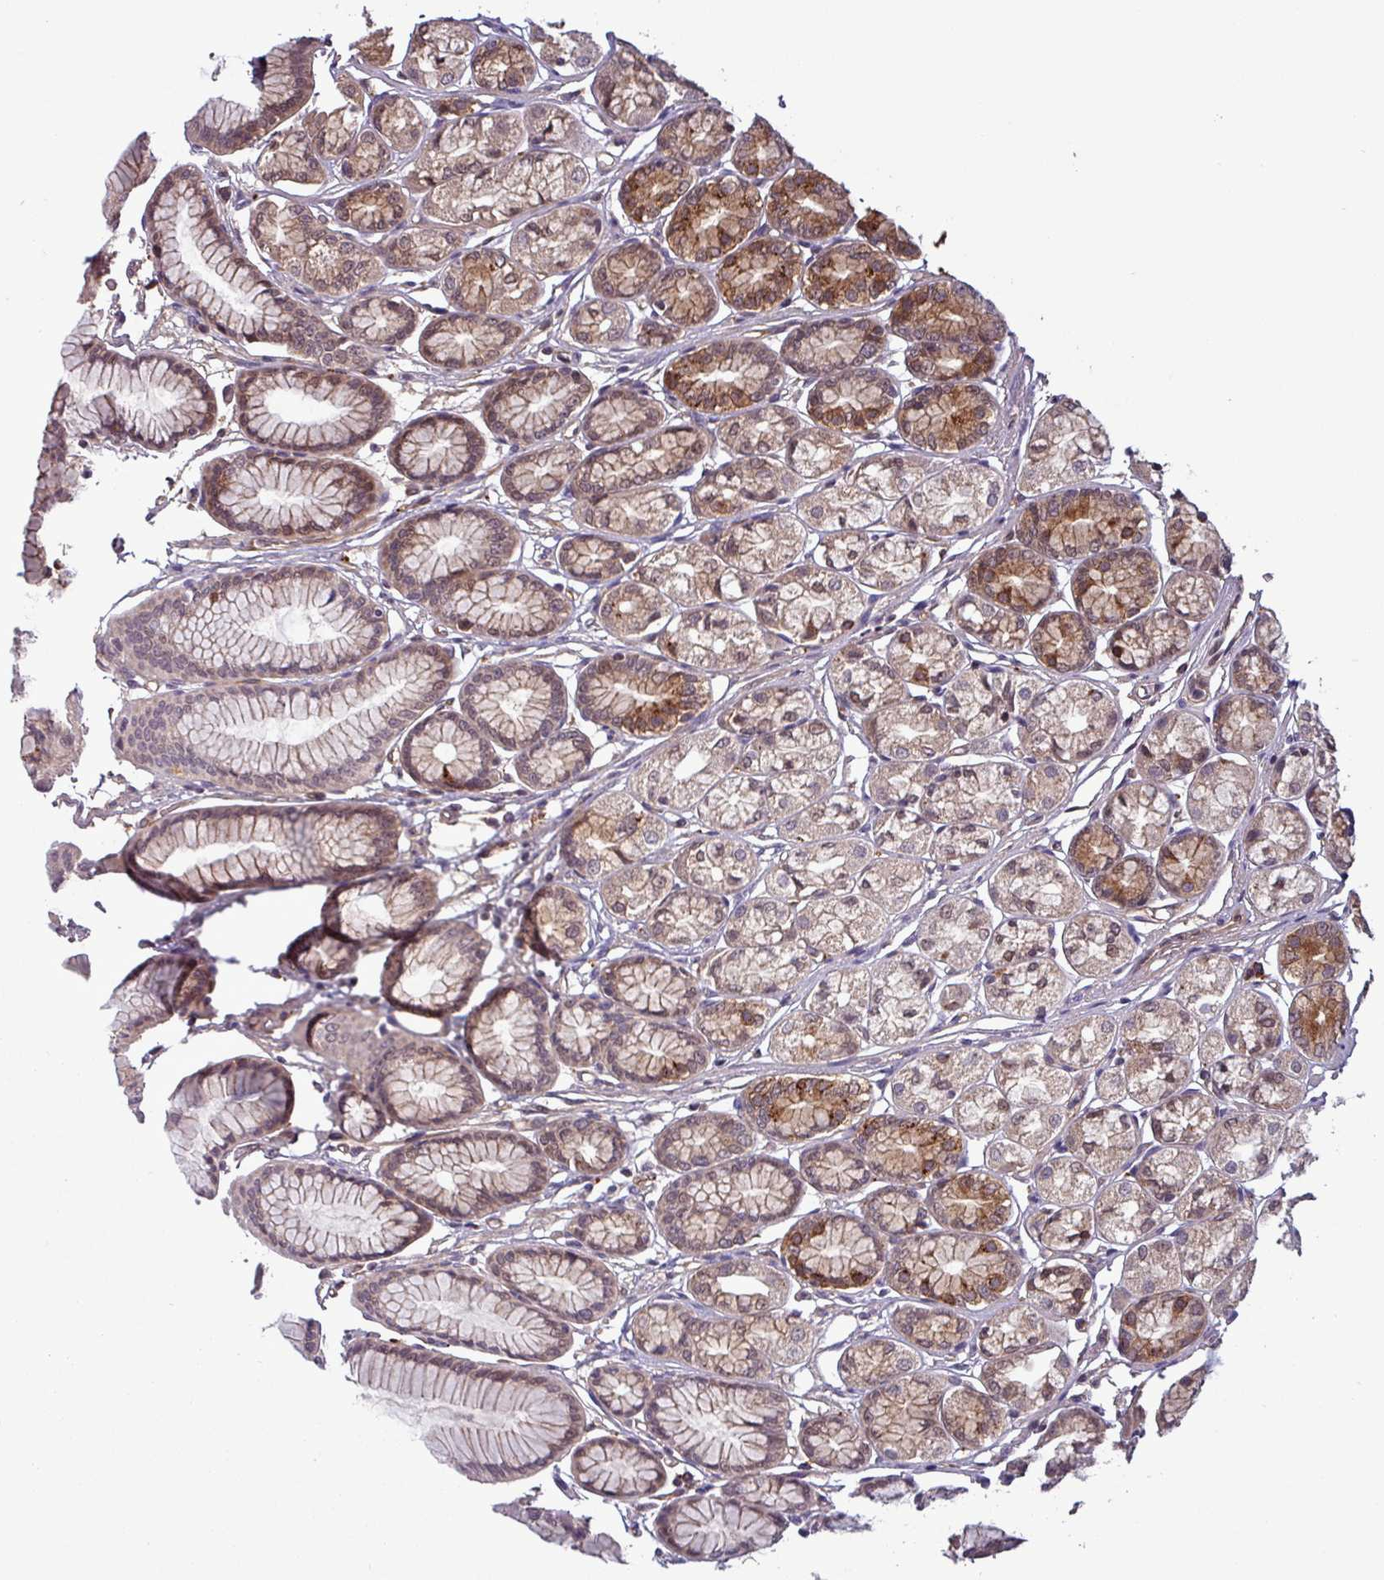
{"staining": {"intensity": "strong", "quantity": ">75%", "location": "cytoplasmic/membranous,nuclear"}, "tissue": "stomach", "cell_type": "Glandular cells", "image_type": "normal", "snomed": [{"axis": "morphology", "description": "Normal tissue, NOS"}, {"axis": "morphology", "description": "Adenocarcinoma, NOS"}, {"axis": "morphology", "description": "Adenocarcinoma, High grade"}, {"axis": "topography", "description": "Stomach, upper"}, {"axis": "topography", "description": "Stomach"}], "caption": "An image showing strong cytoplasmic/membranous,nuclear positivity in about >75% of glandular cells in unremarkable stomach, as visualized by brown immunohistochemical staining.", "gene": "PUS1", "patient": {"sex": "female", "age": 65}}